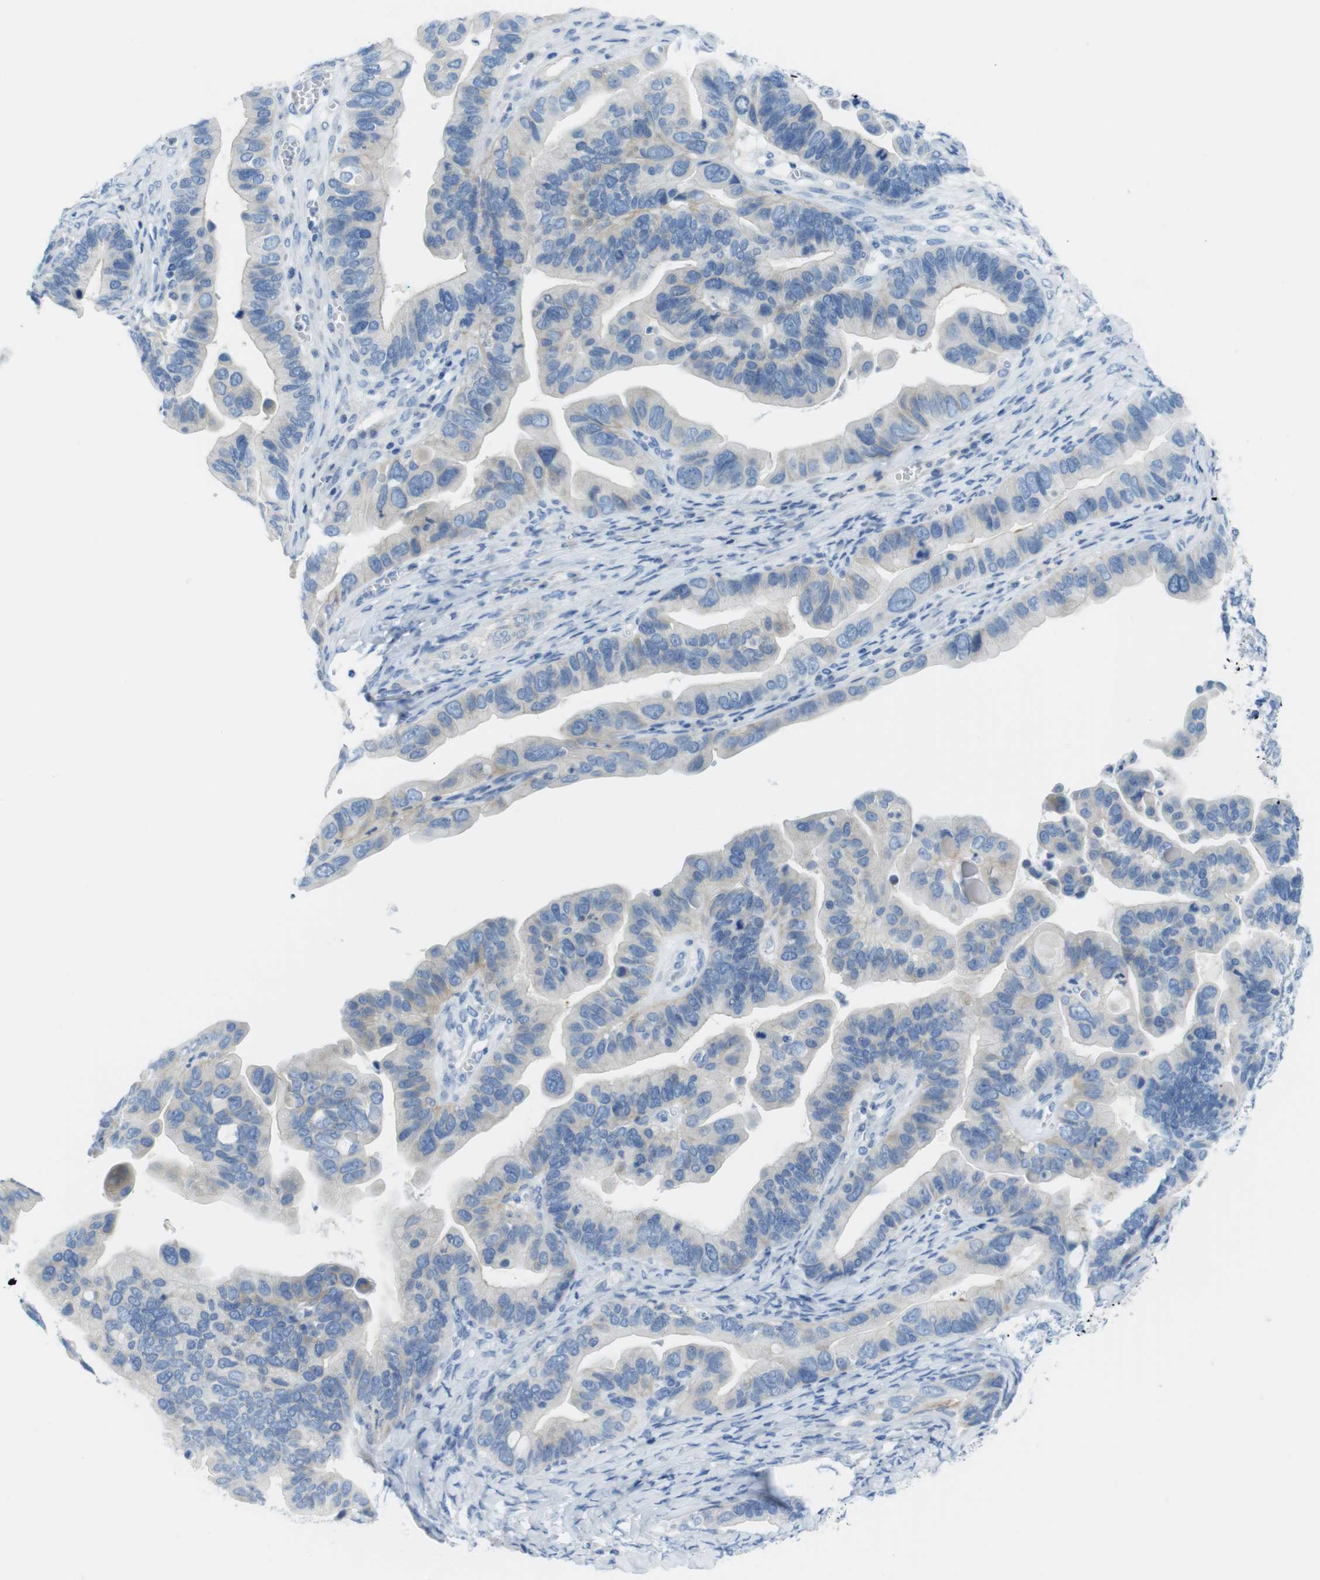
{"staining": {"intensity": "weak", "quantity": "<25%", "location": "cytoplasmic/membranous"}, "tissue": "ovarian cancer", "cell_type": "Tumor cells", "image_type": "cancer", "snomed": [{"axis": "morphology", "description": "Cystadenocarcinoma, serous, NOS"}, {"axis": "topography", "description": "Ovary"}], "caption": "High power microscopy micrograph of an immunohistochemistry image of serous cystadenocarcinoma (ovarian), revealing no significant positivity in tumor cells.", "gene": "ASIC5", "patient": {"sex": "female", "age": 56}}